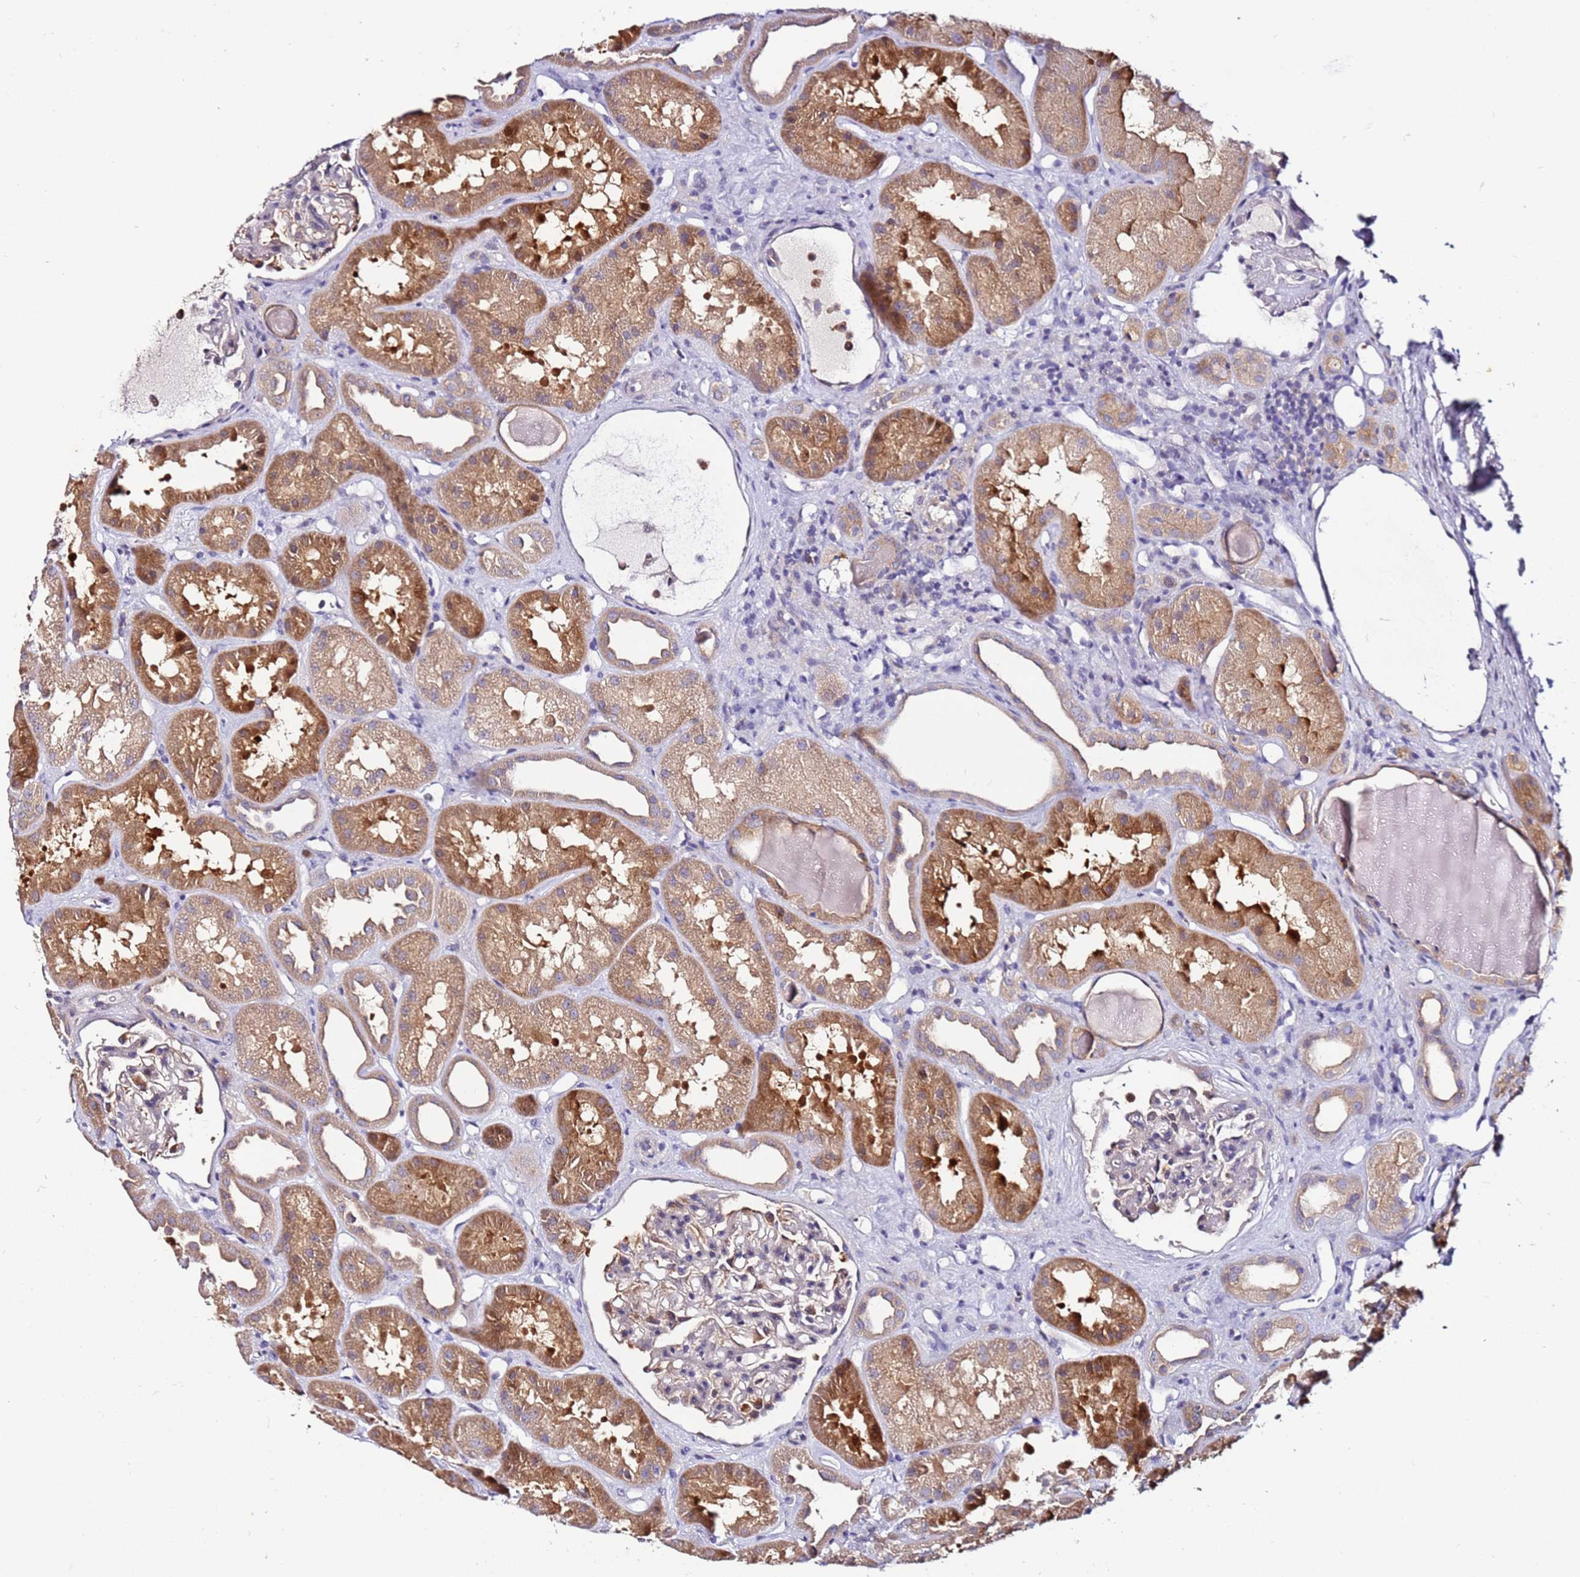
{"staining": {"intensity": "moderate", "quantity": "<25%", "location": "cytoplasmic/membranous"}, "tissue": "kidney", "cell_type": "Cells in glomeruli", "image_type": "normal", "snomed": [{"axis": "morphology", "description": "Normal tissue, NOS"}, {"axis": "topography", "description": "Kidney"}], "caption": "Unremarkable kidney was stained to show a protein in brown. There is low levels of moderate cytoplasmic/membranous expression in about <25% of cells in glomeruli. Ihc stains the protein in brown and the nuclei are stained blue.", "gene": "SRRM5", "patient": {"sex": "male", "age": 61}}